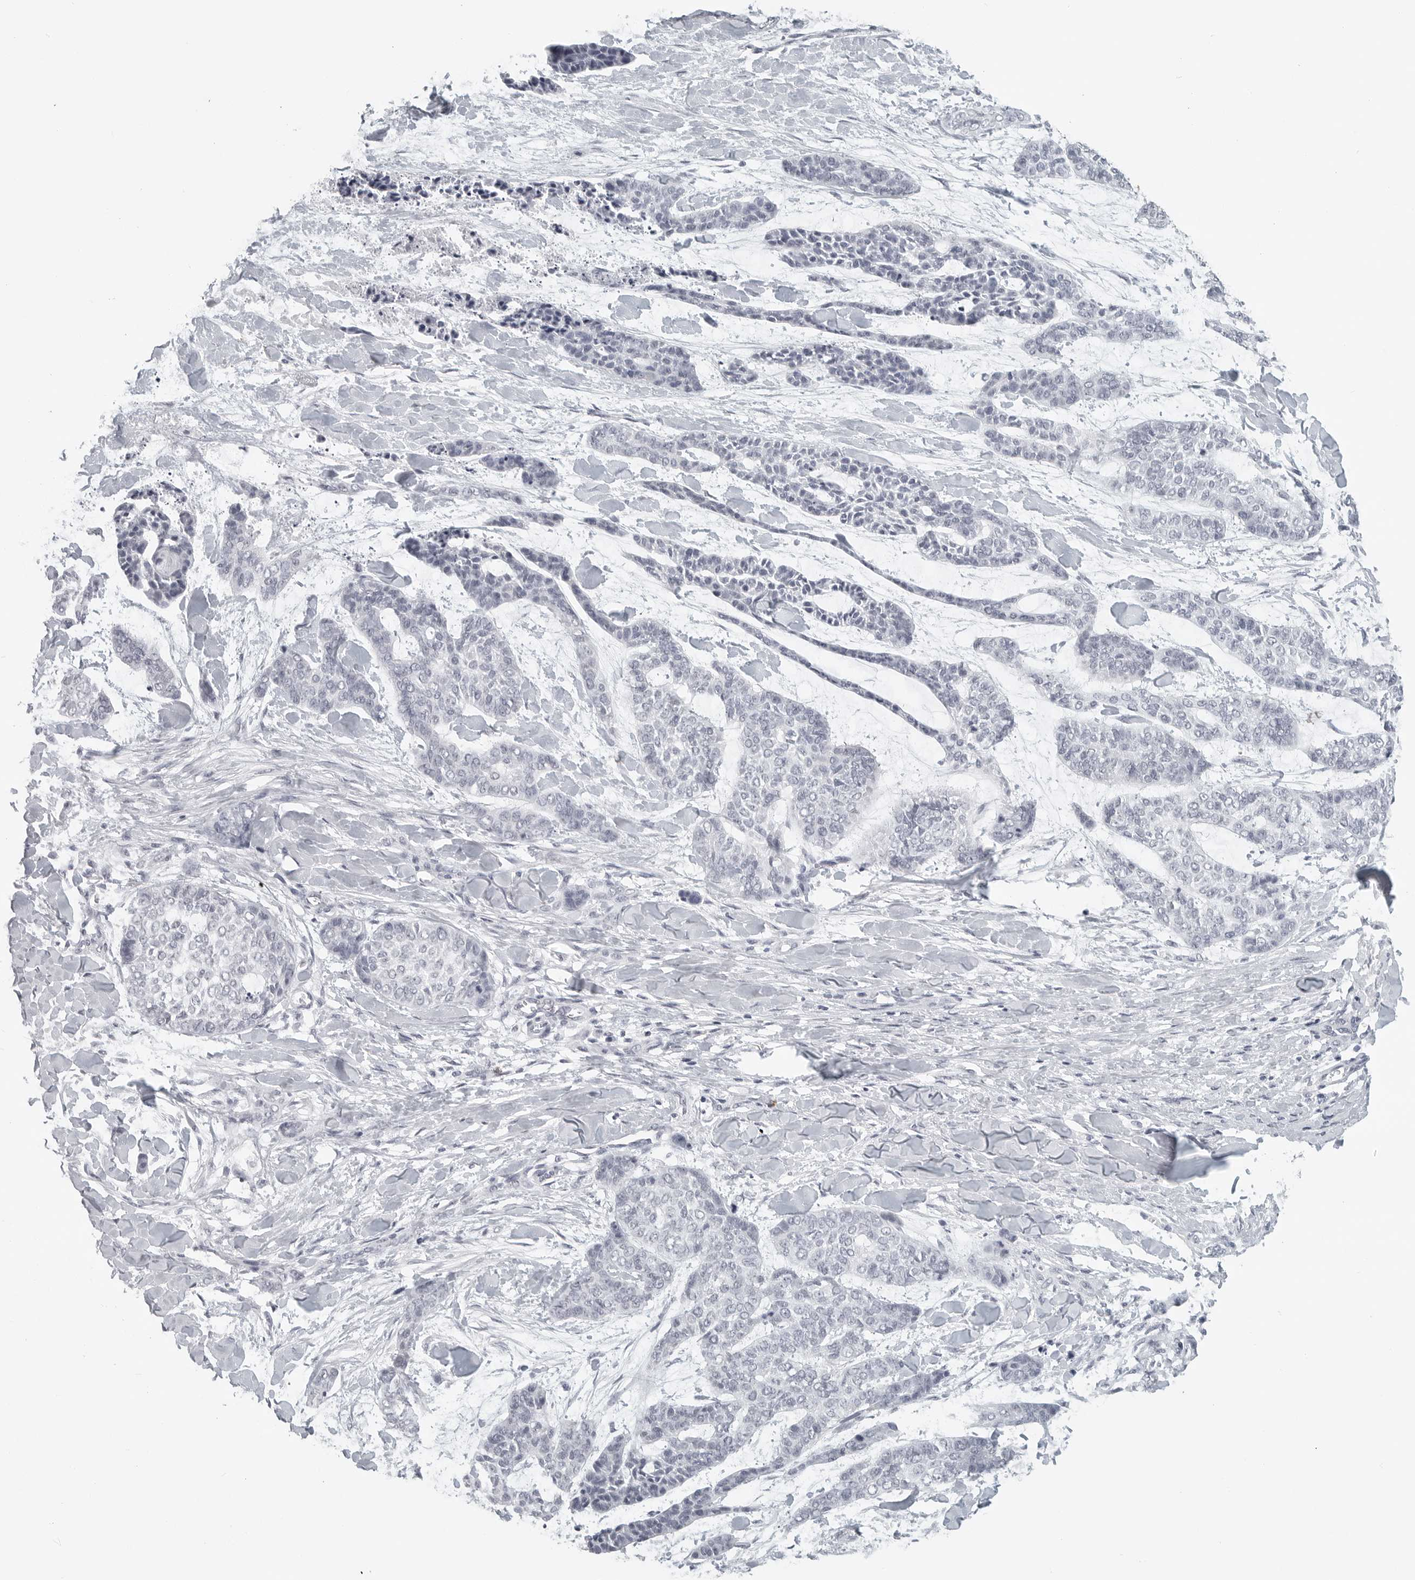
{"staining": {"intensity": "negative", "quantity": "none", "location": "none"}, "tissue": "skin cancer", "cell_type": "Tumor cells", "image_type": "cancer", "snomed": [{"axis": "morphology", "description": "Basal cell carcinoma"}, {"axis": "topography", "description": "Skin"}], "caption": "DAB (3,3'-diaminobenzidine) immunohistochemical staining of human skin cancer (basal cell carcinoma) reveals no significant staining in tumor cells. Nuclei are stained in blue.", "gene": "BPIFA1", "patient": {"sex": "female", "age": 64}}